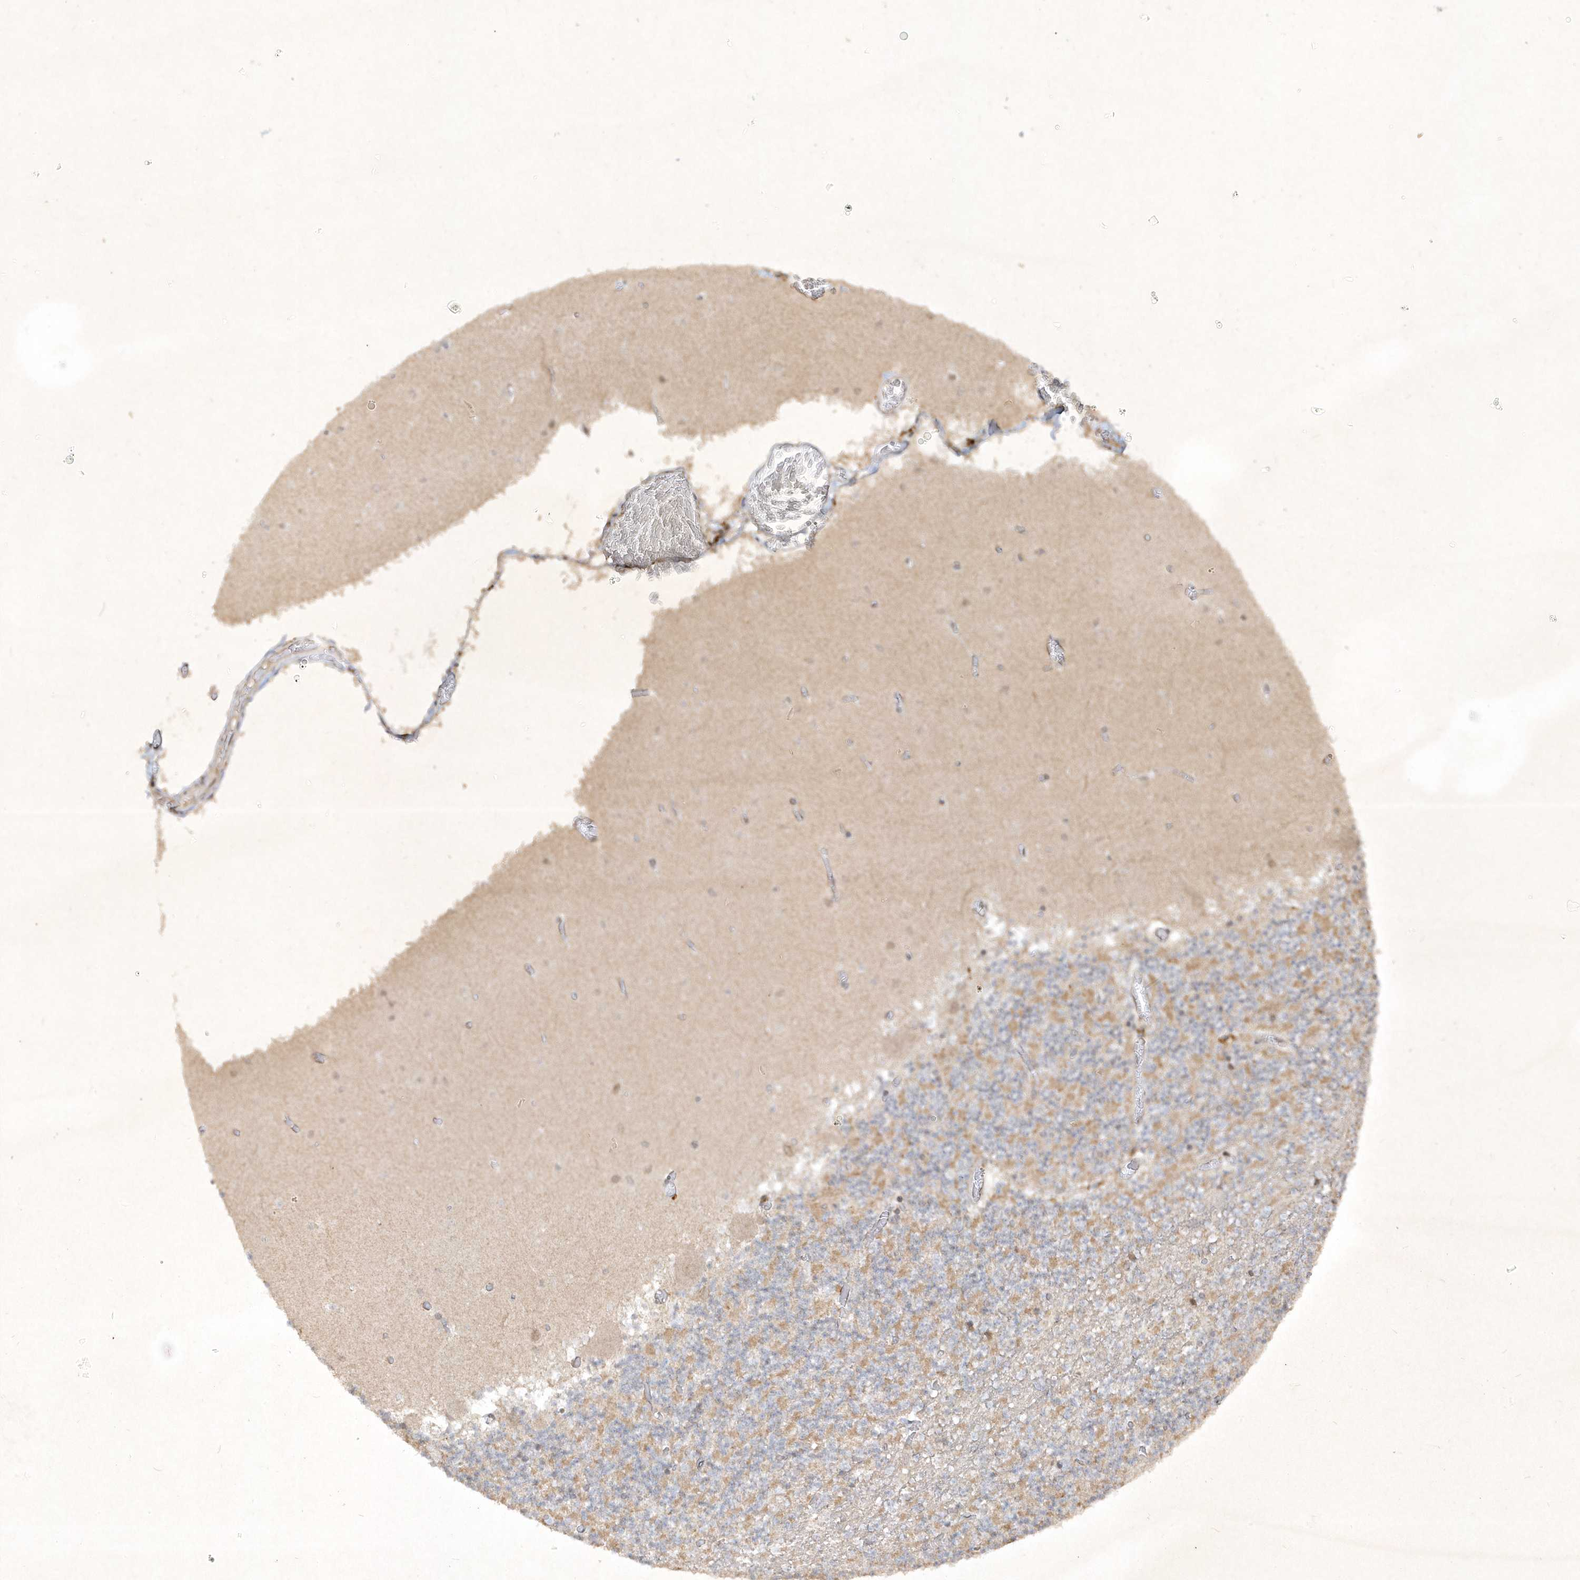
{"staining": {"intensity": "weak", "quantity": "<25%", "location": "cytoplasmic/membranous"}, "tissue": "cerebellum", "cell_type": "Cells in granular layer", "image_type": "normal", "snomed": [{"axis": "morphology", "description": "Normal tissue, NOS"}, {"axis": "topography", "description": "Cerebellum"}], "caption": "Cerebellum stained for a protein using IHC exhibits no positivity cells in granular layer.", "gene": "ZNF213", "patient": {"sex": "female", "age": 28}}